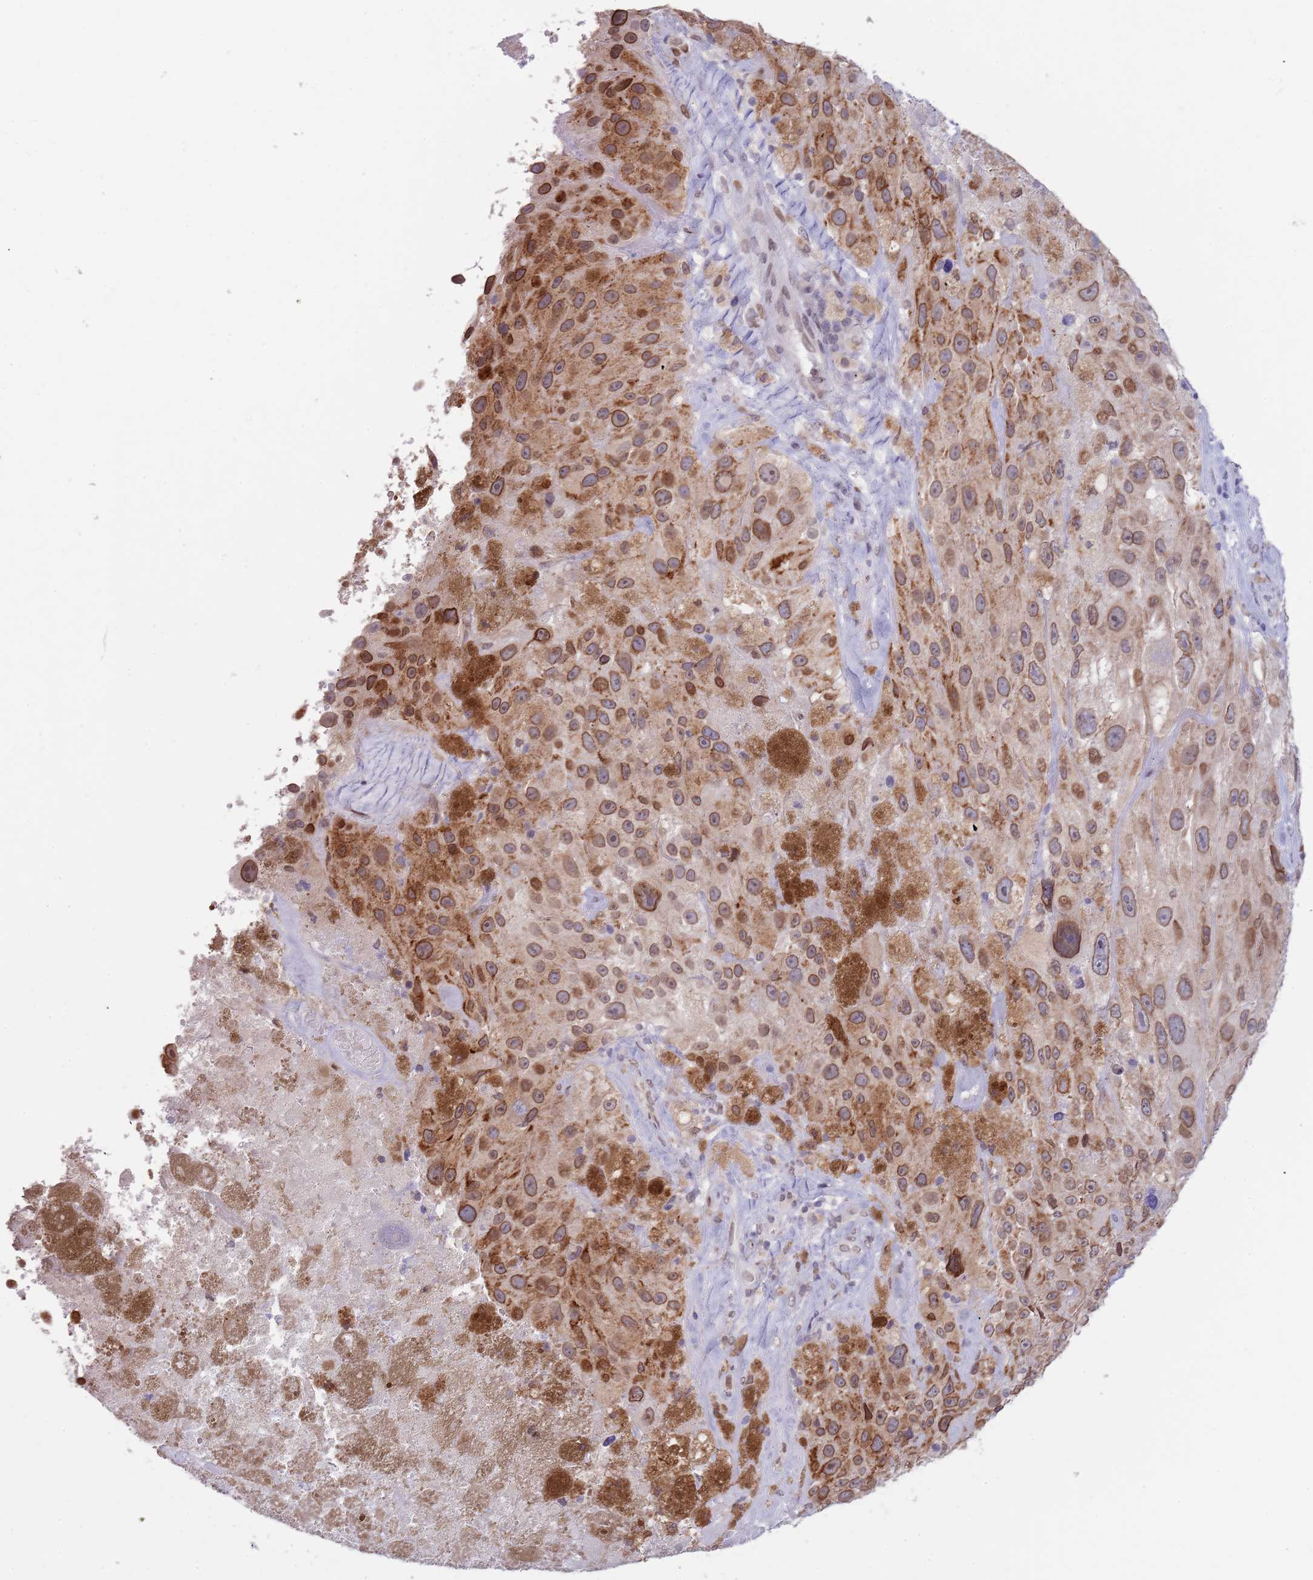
{"staining": {"intensity": "moderate", "quantity": ">75%", "location": "cytoplasmic/membranous,nuclear"}, "tissue": "melanoma", "cell_type": "Tumor cells", "image_type": "cancer", "snomed": [{"axis": "morphology", "description": "Malignant melanoma, Metastatic site"}, {"axis": "topography", "description": "Lymph node"}], "caption": "Tumor cells demonstrate medium levels of moderate cytoplasmic/membranous and nuclear positivity in approximately >75% of cells in human malignant melanoma (metastatic site).", "gene": "KLHDC2", "patient": {"sex": "male", "age": 62}}